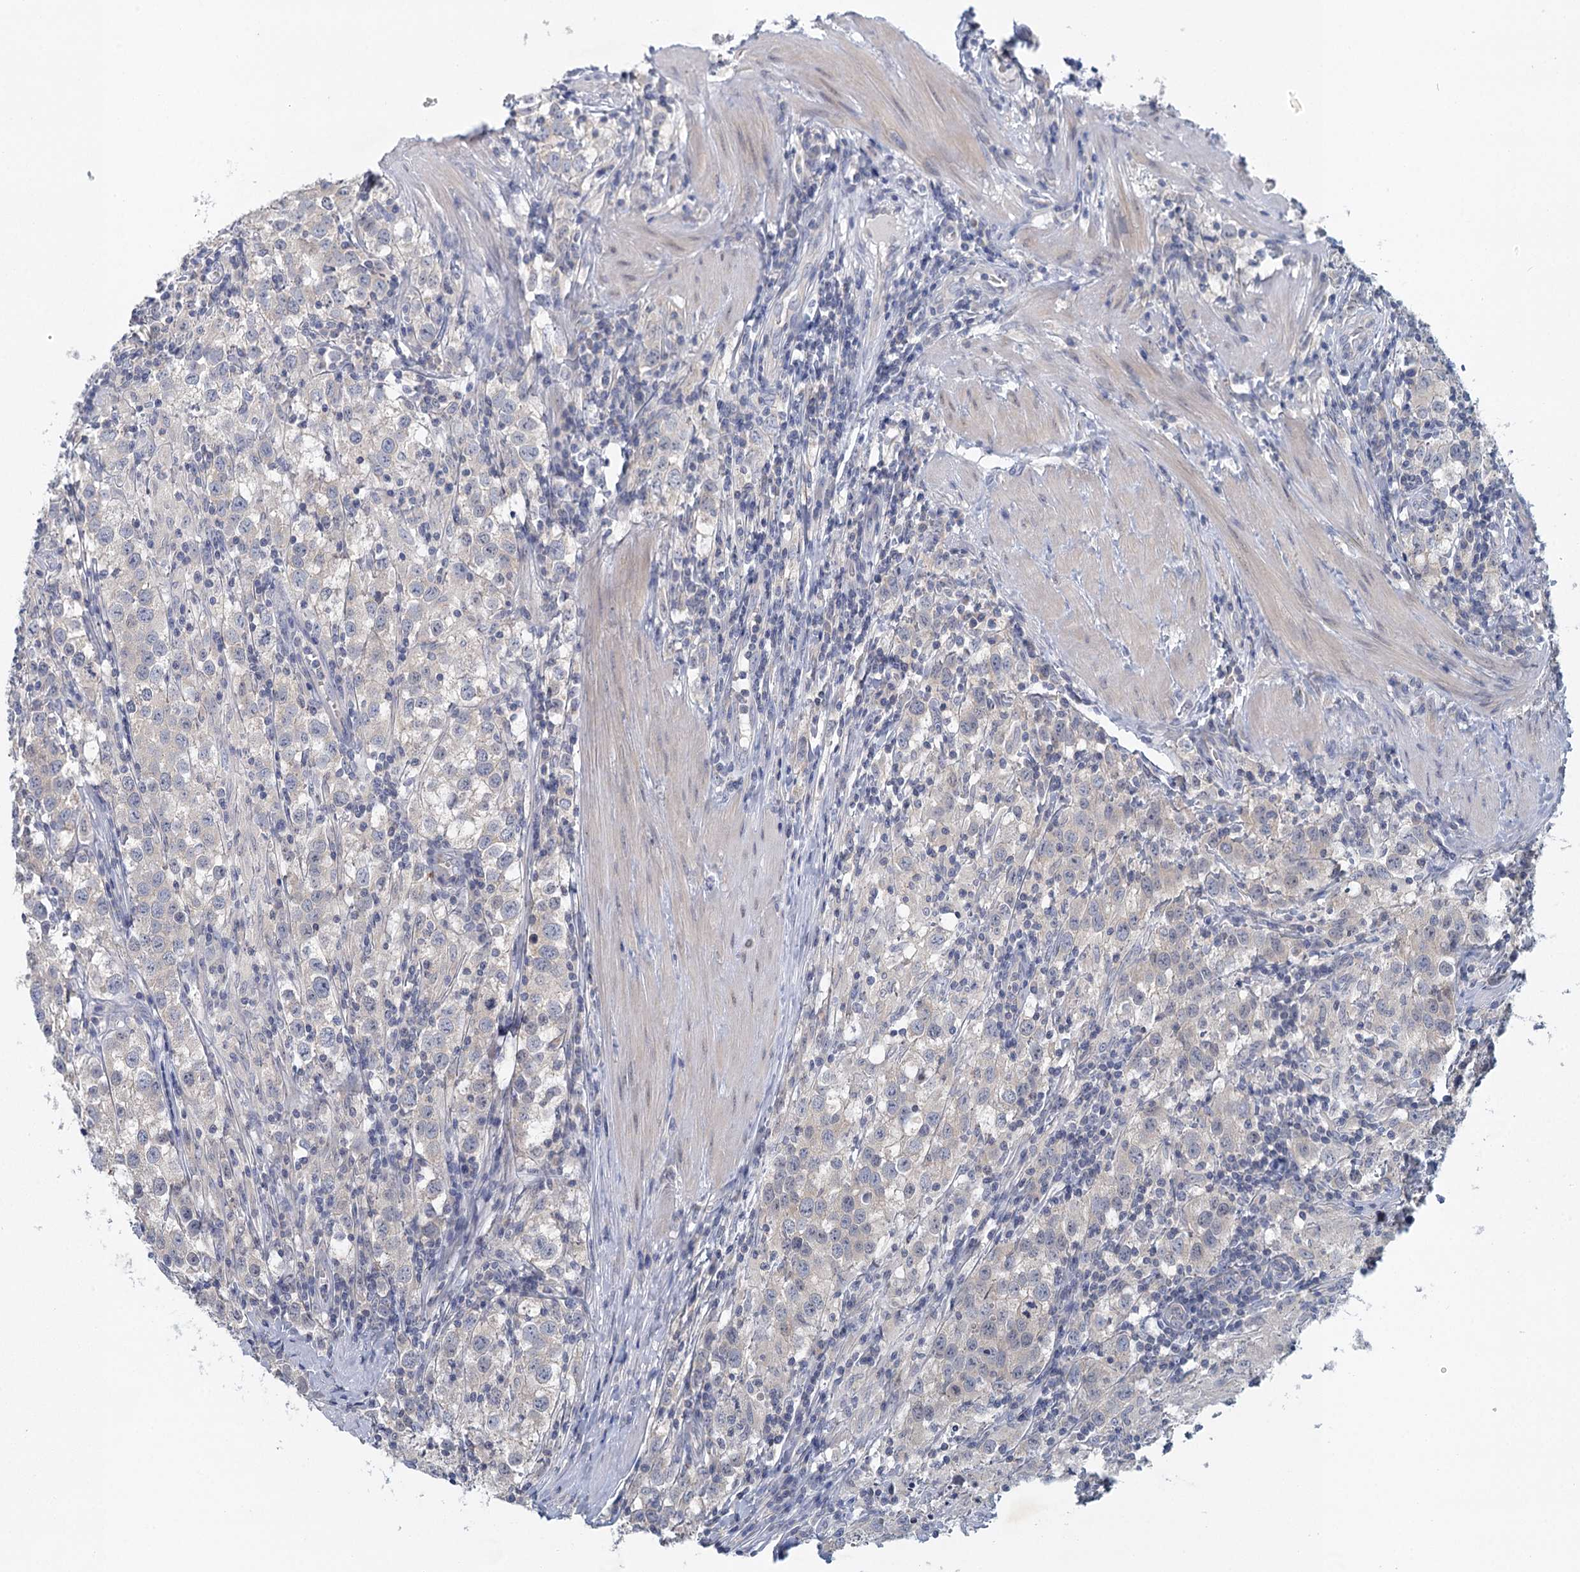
{"staining": {"intensity": "negative", "quantity": "none", "location": "none"}, "tissue": "testis cancer", "cell_type": "Tumor cells", "image_type": "cancer", "snomed": [{"axis": "morphology", "description": "Seminoma, NOS"}, {"axis": "morphology", "description": "Carcinoma, Embryonal, NOS"}, {"axis": "topography", "description": "Testis"}], "caption": "Tumor cells are negative for protein expression in human testis cancer.", "gene": "MYO7B", "patient": {"sex": "male", "age": 43}}